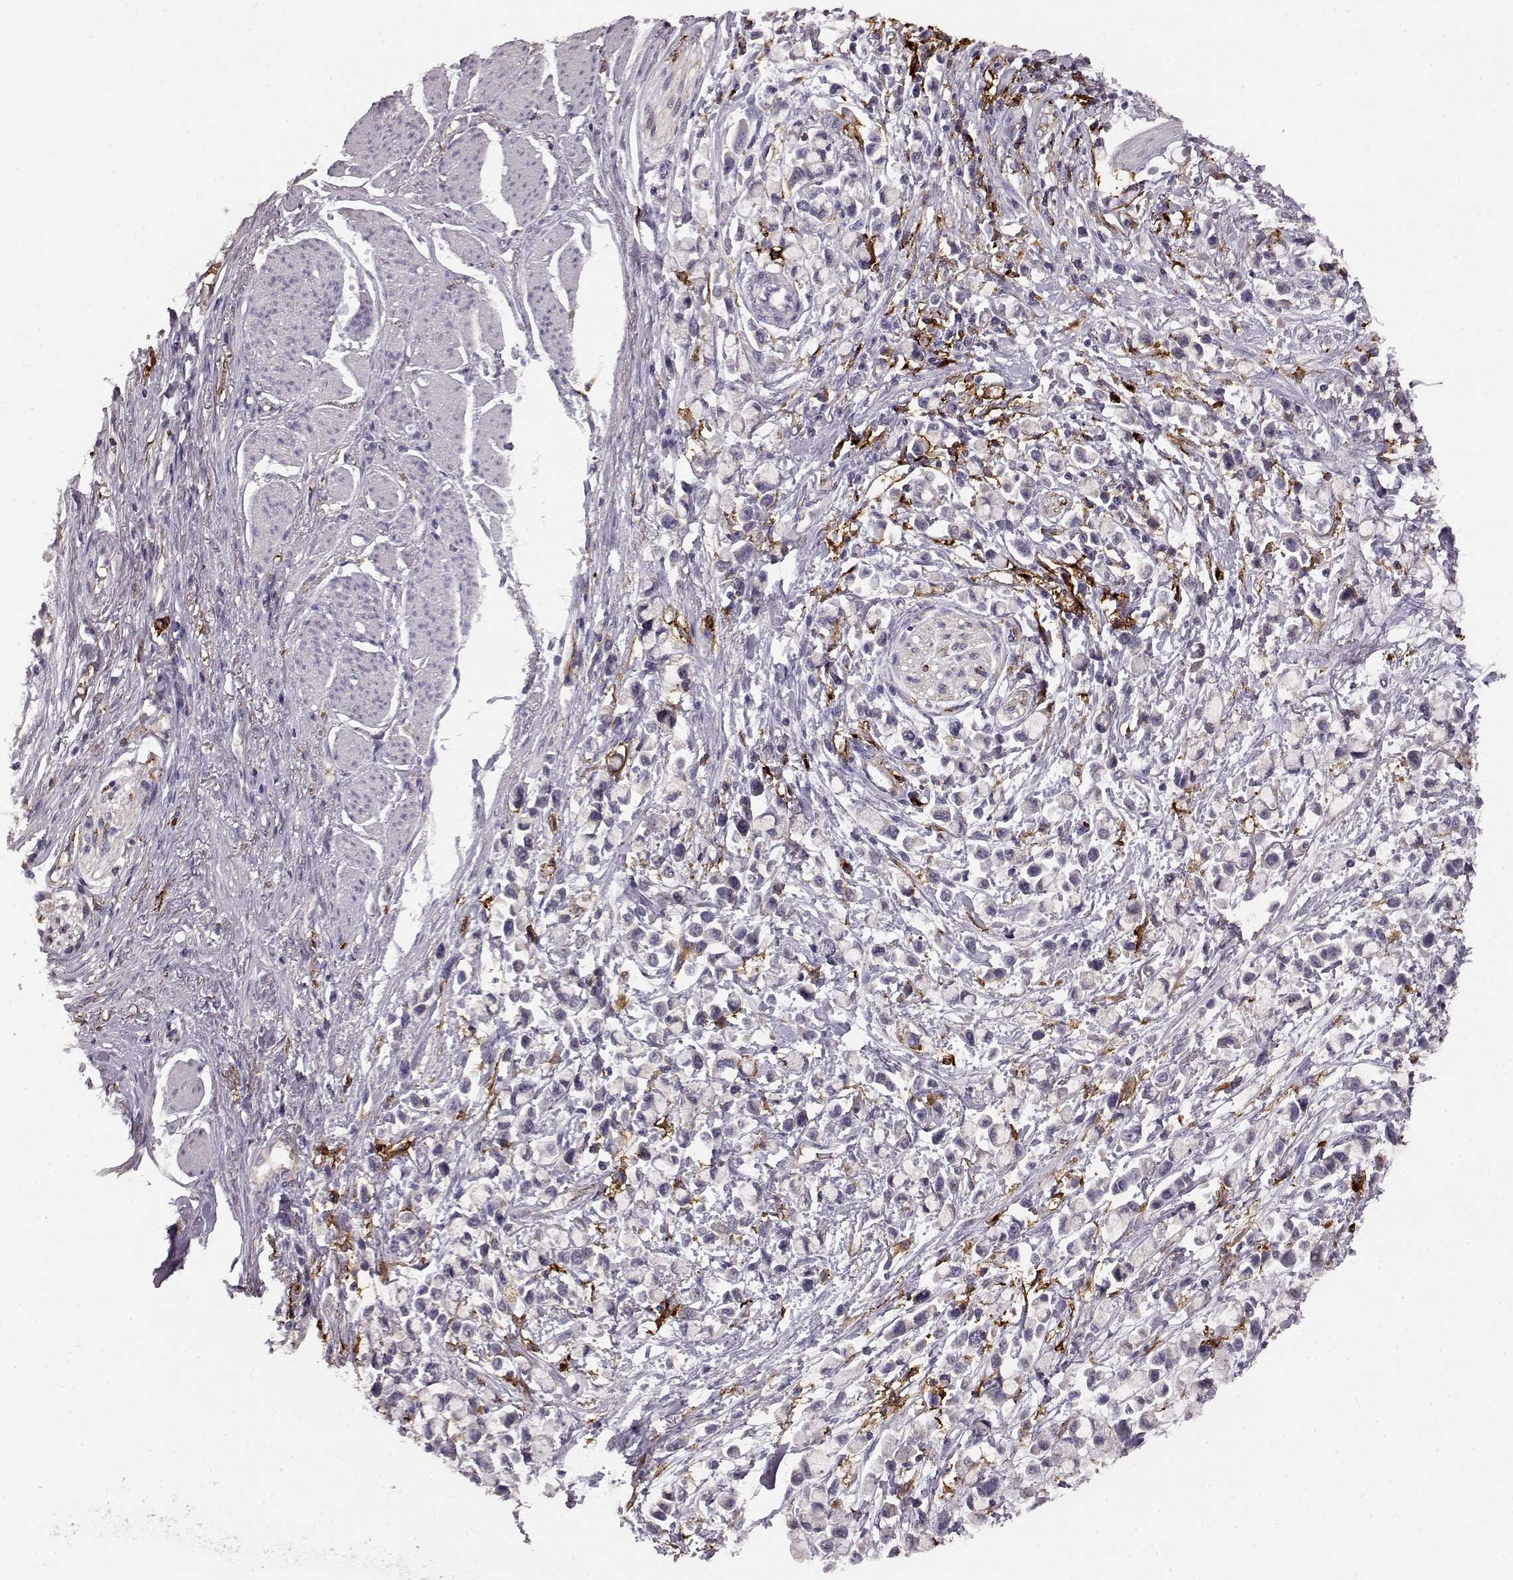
{"staining": {"intensity": "negative", "quantity": "none", "location": "none"}, "tissue": "stomach cancer", "cell_type": "Tumor cells", "image_type": "cancer", "snomed": [{"axis": "morphology", "description": "Adenocarcinoma, NOS"}, {"axis": "topography", "description": "Stomach"}], "caption": "The image demonstrates no staining of tumor cells in stomach cancer.", "gene": "CCNF", "patient": {"sex": "female", "age": 81}}